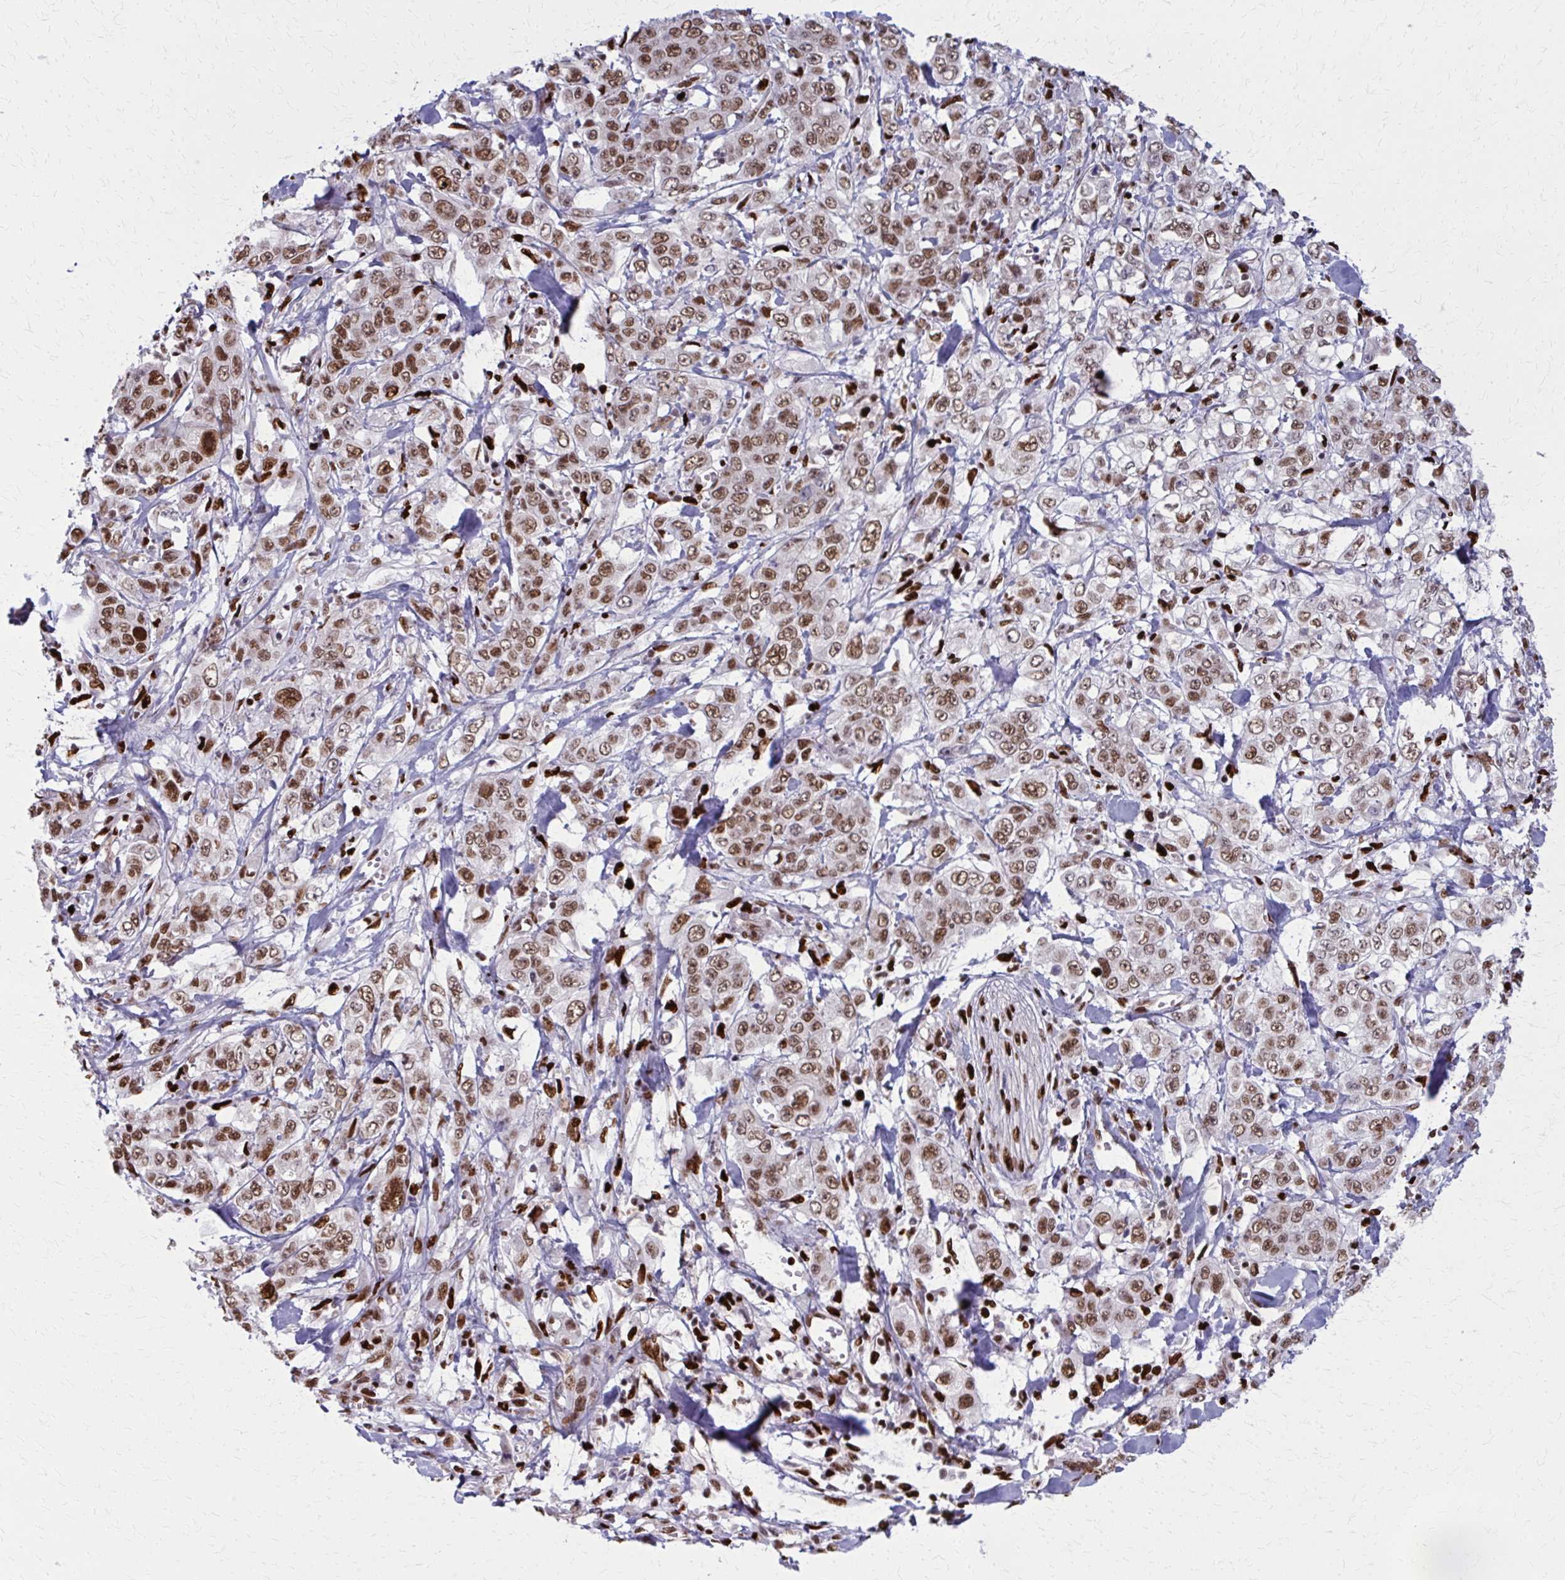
{"staining": {"intensity": "moderate", "quantity": ">75%", "location": "nuclear"}, "tissue": "stomach cancer", "cell_type": "Tumor cells", "image_type": "cancer", "snomed": [{"axis": "morphology", "description": "Adenocarcinoma, NOS"}, {"axis": "topography", "description": "Stomach, upper"}], "caption": "Human adenocarcinoma (stomach) stained with a brown dye demonstrates moderate nuclear positive positivity in about >75% of tumor cells.", "gene": "ZNF559", "patient": {"sex": "male", "age": 62}}